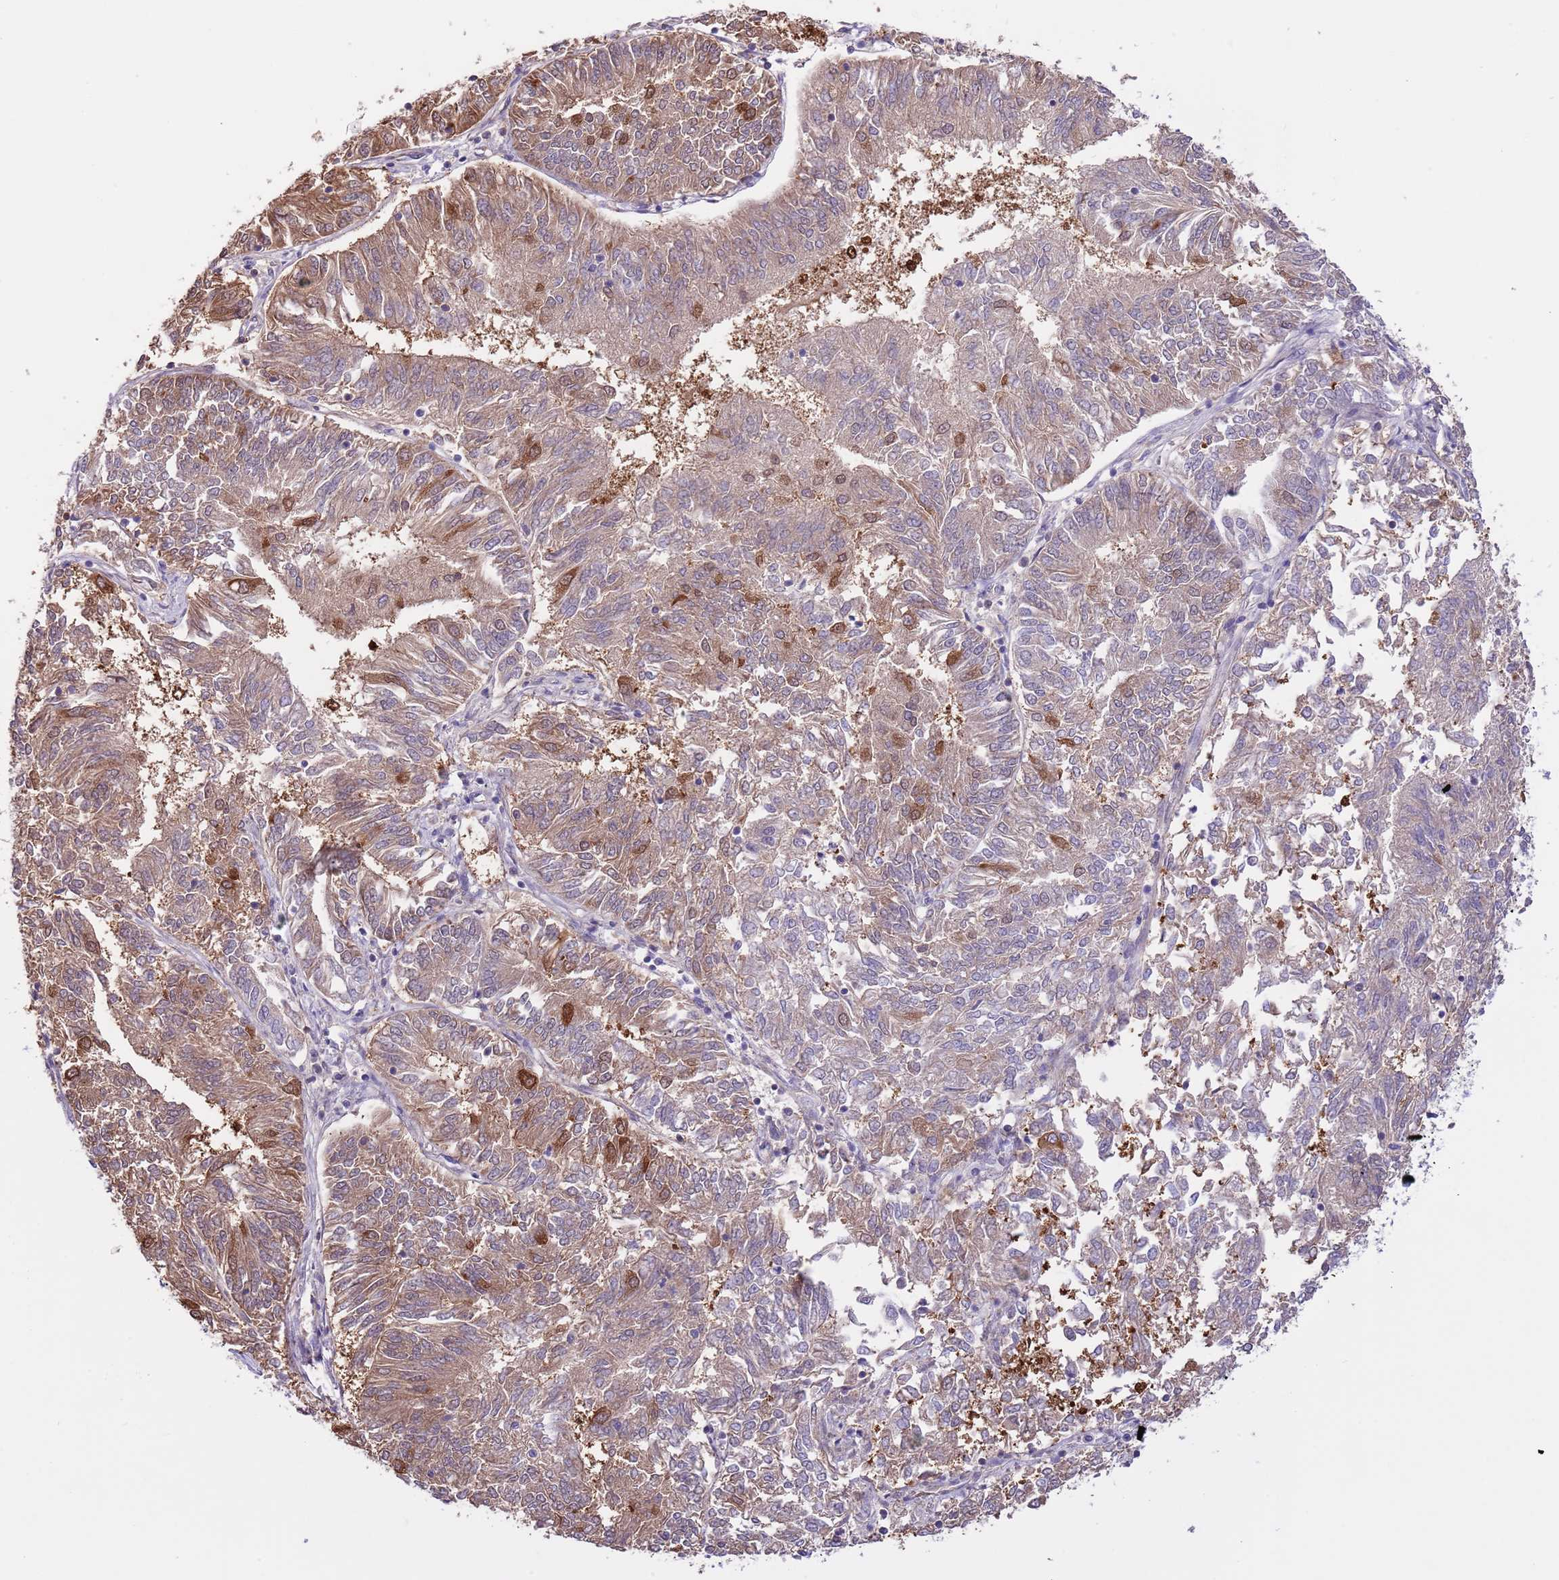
{"staining": {"intensity": "moderate", "quantity": ">75%", "location": "cytoplasmic/membranous"}, "tissue": "endometrial cancer", "cell_type": "Tumor cells", "image_type": "cancer", "snomed": [{"axis": "morphology", "description": "Adenocarcinoma, NOS"}, {"axis": "topography", "description": "Endometrium"}], "caption": "Immunohistochemistry (IHC) of human adenocarcinoma (endometrial) displays medium levels of moderate cytoplasmic/membranous staining in approximately >75% of tumor cells.", "gene": "PRR32", "patient": {"sex": "female", "age": 58}}